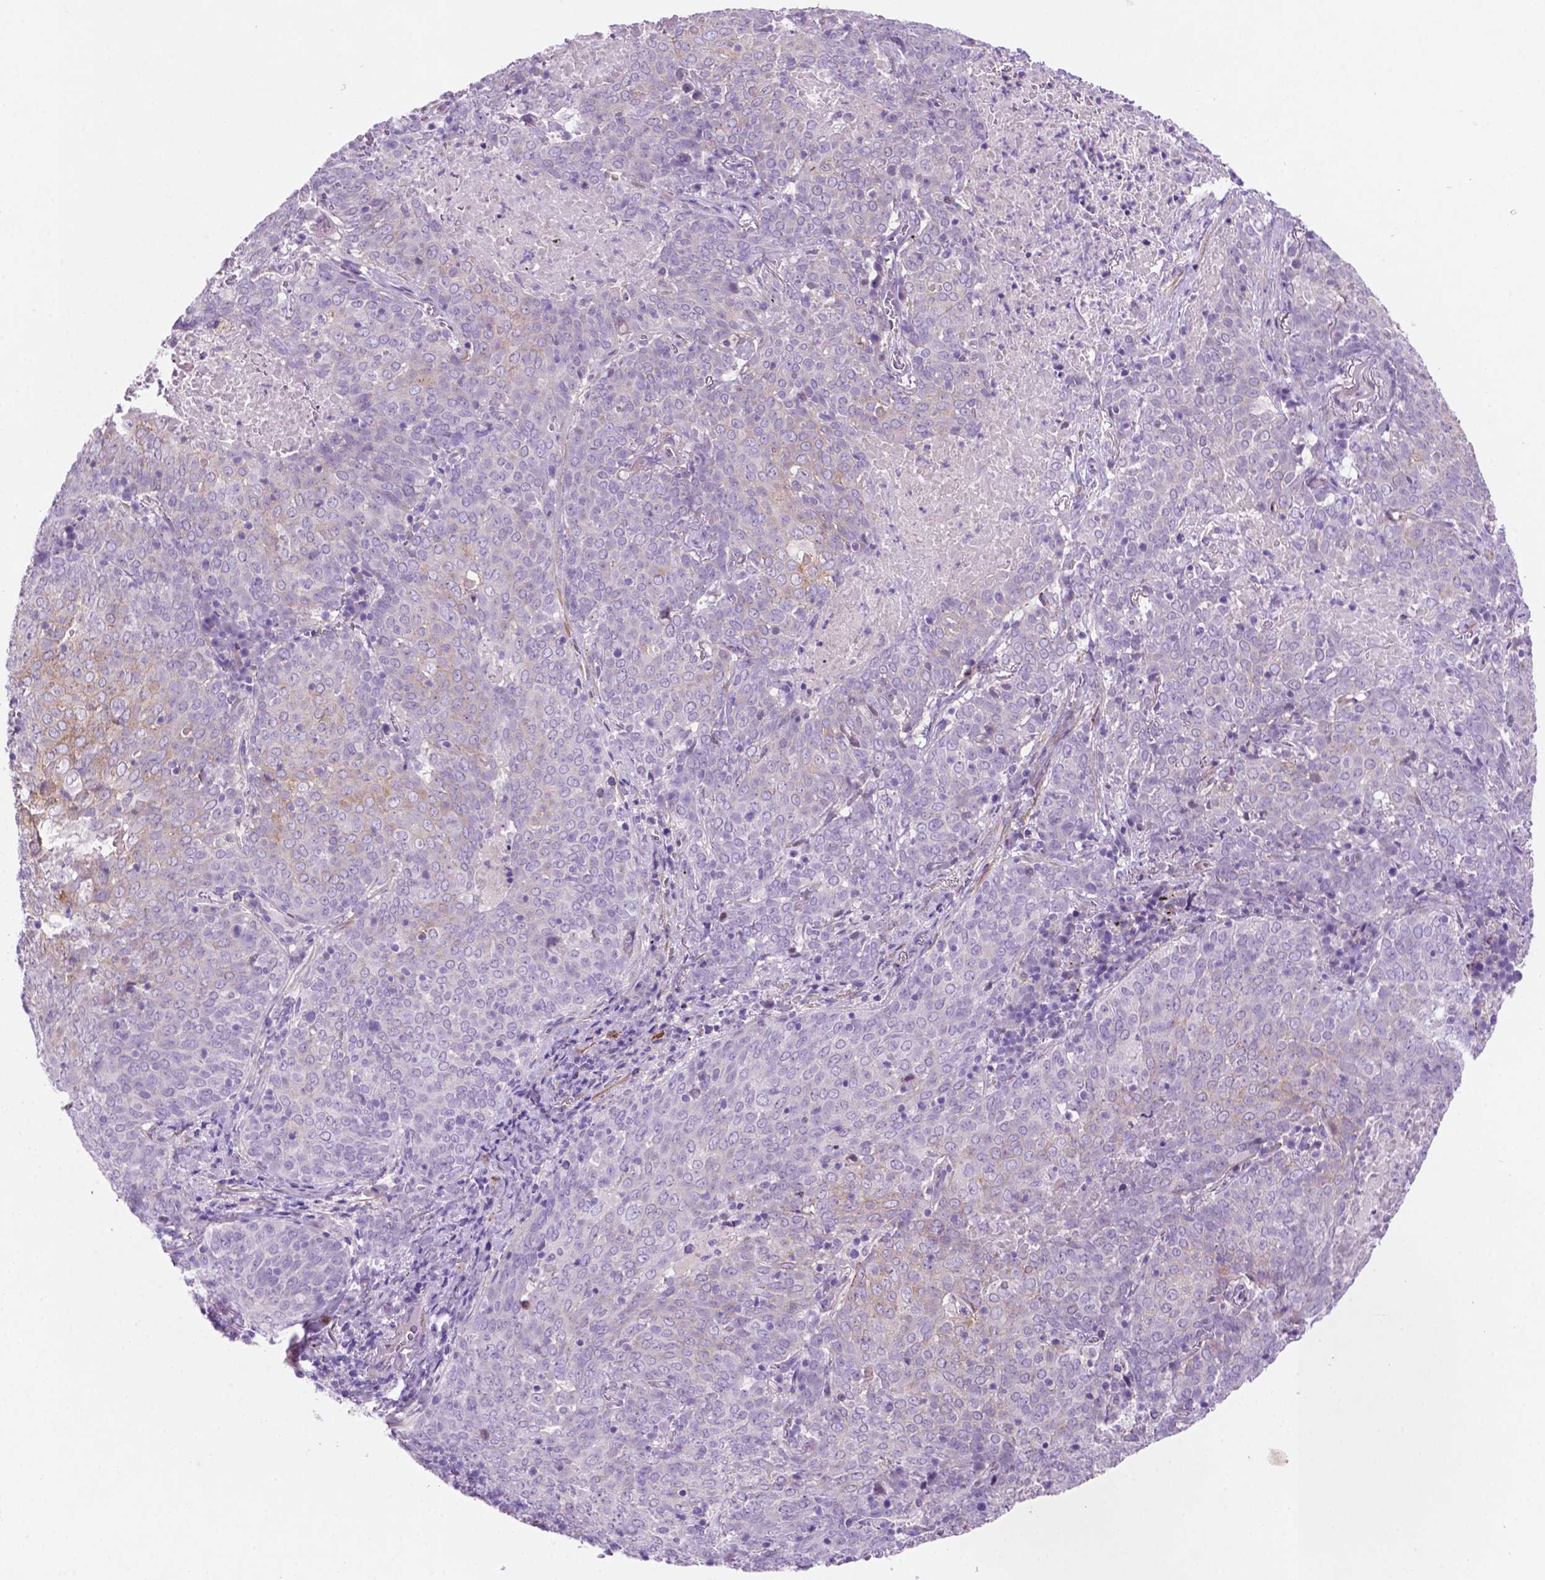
{"staining": {"intensity": "negative", "quantity": "none", "location": "none"}, "tissue": "lung cancer", "cell_type": "Tumor cells", "image_type": "cancer", "snomed": [{"axis": "morphology", "description": "Squamous cell carcinoma, NOS"}, {"axis": "topography", "description": "Lung"}], "caption": "Image shows no significant protein expression in tumor cells of lung cancer.", "gene": "ASPG", "patient": {"sex": "male", "age": 82}}